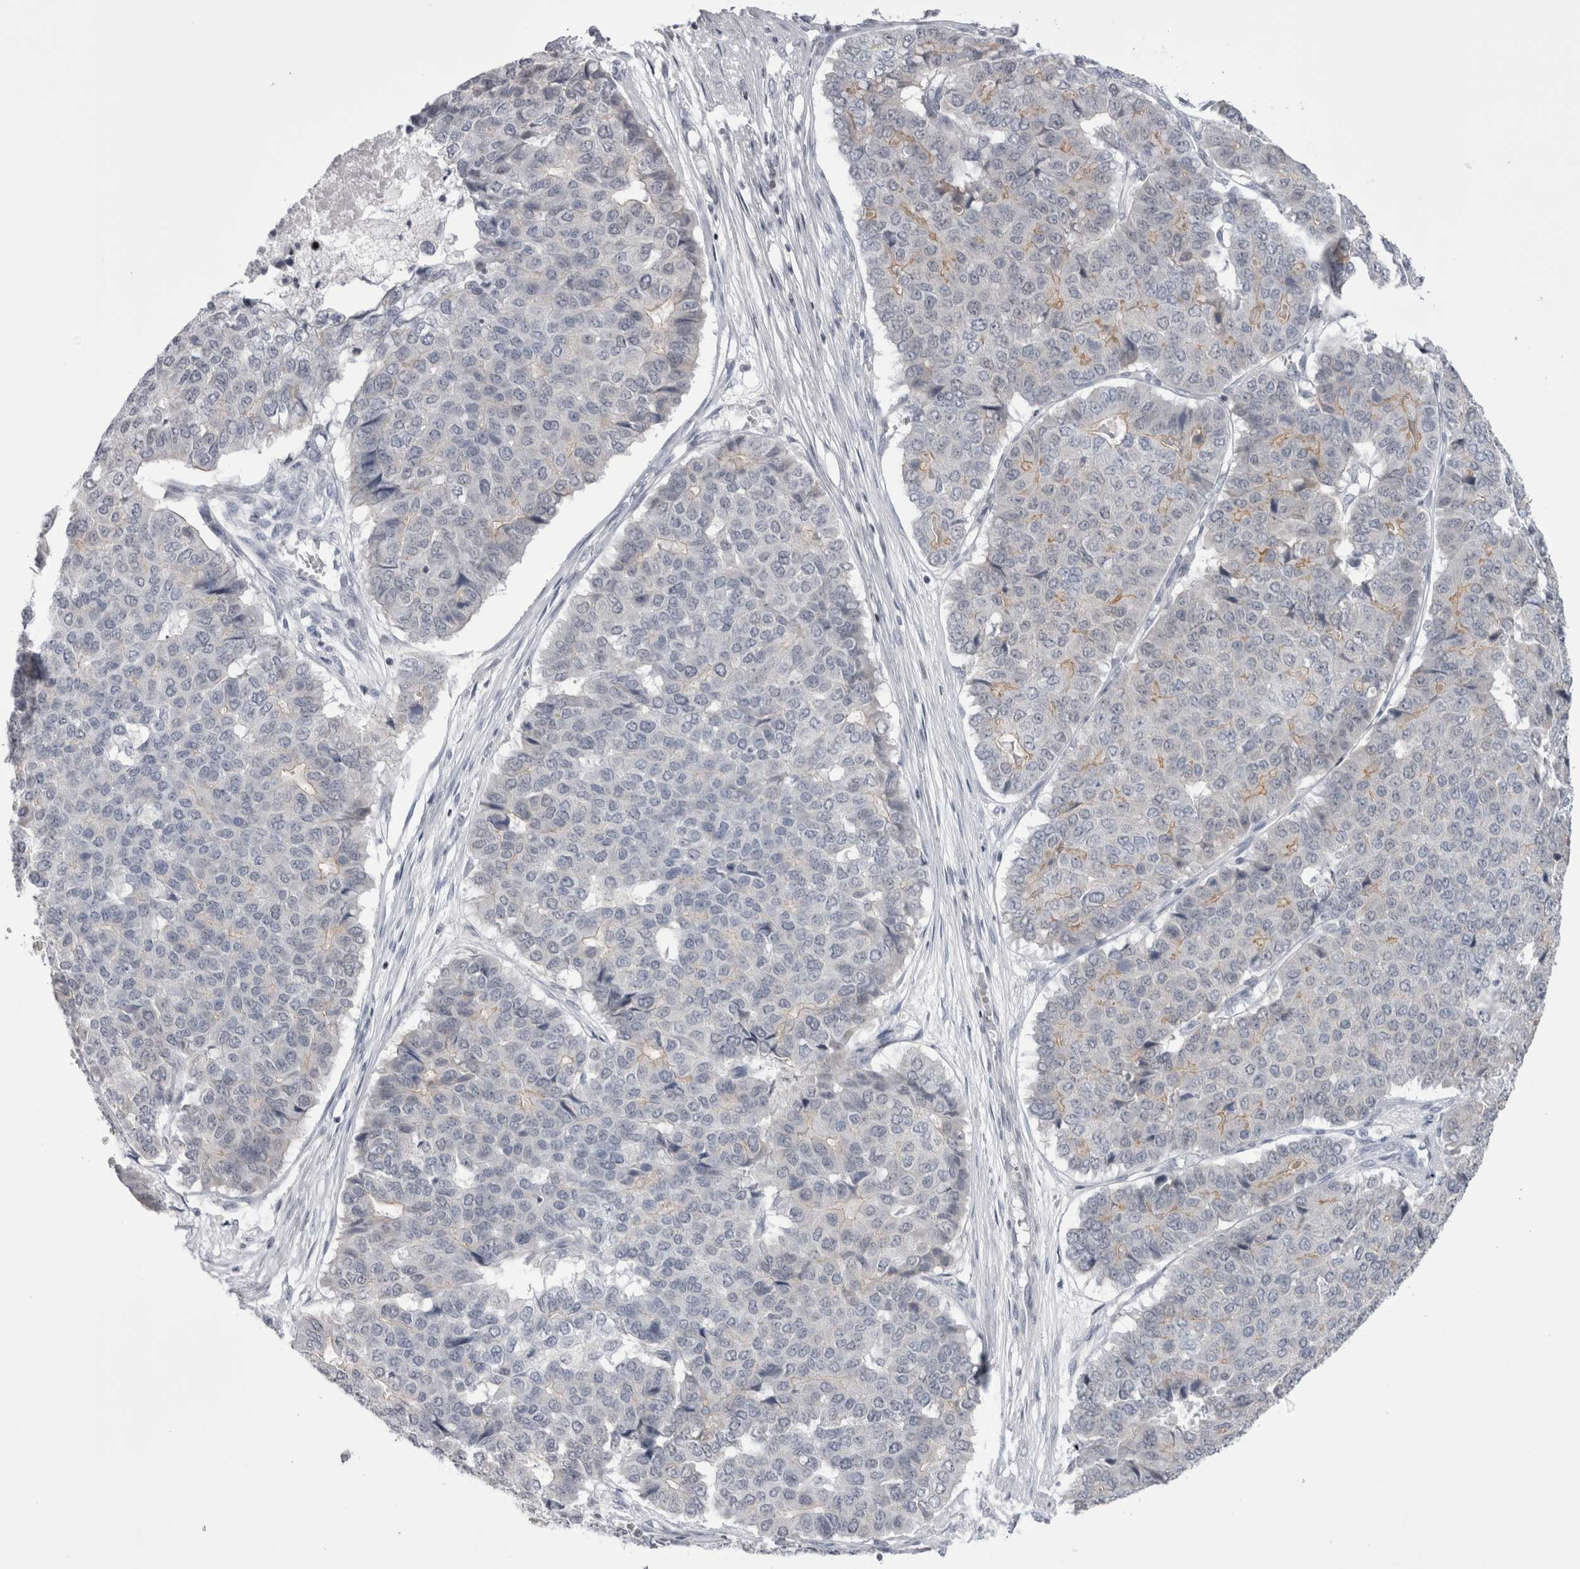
{"staining": {"intensity": "weak", "quantity": "<25%", "location": "cytoplasmic/membranous"}, "tissue": "pancreatic cancer", "cell_type": "Tumor cells", "image_type": "cancer", "snomed": [{"axis": "morphology", "description": "Adenocarcinoma, NOS"}, {"axis": "topography", "description": "Pancreas"}], "caption": "A histopathology image of pancreatic cancer stained for a protein reveals no brown staining in tumor cells. (DAB IHC, high magnification).", "gene": "FNDC8", "patient": {"sex": "male", "age": 50}}